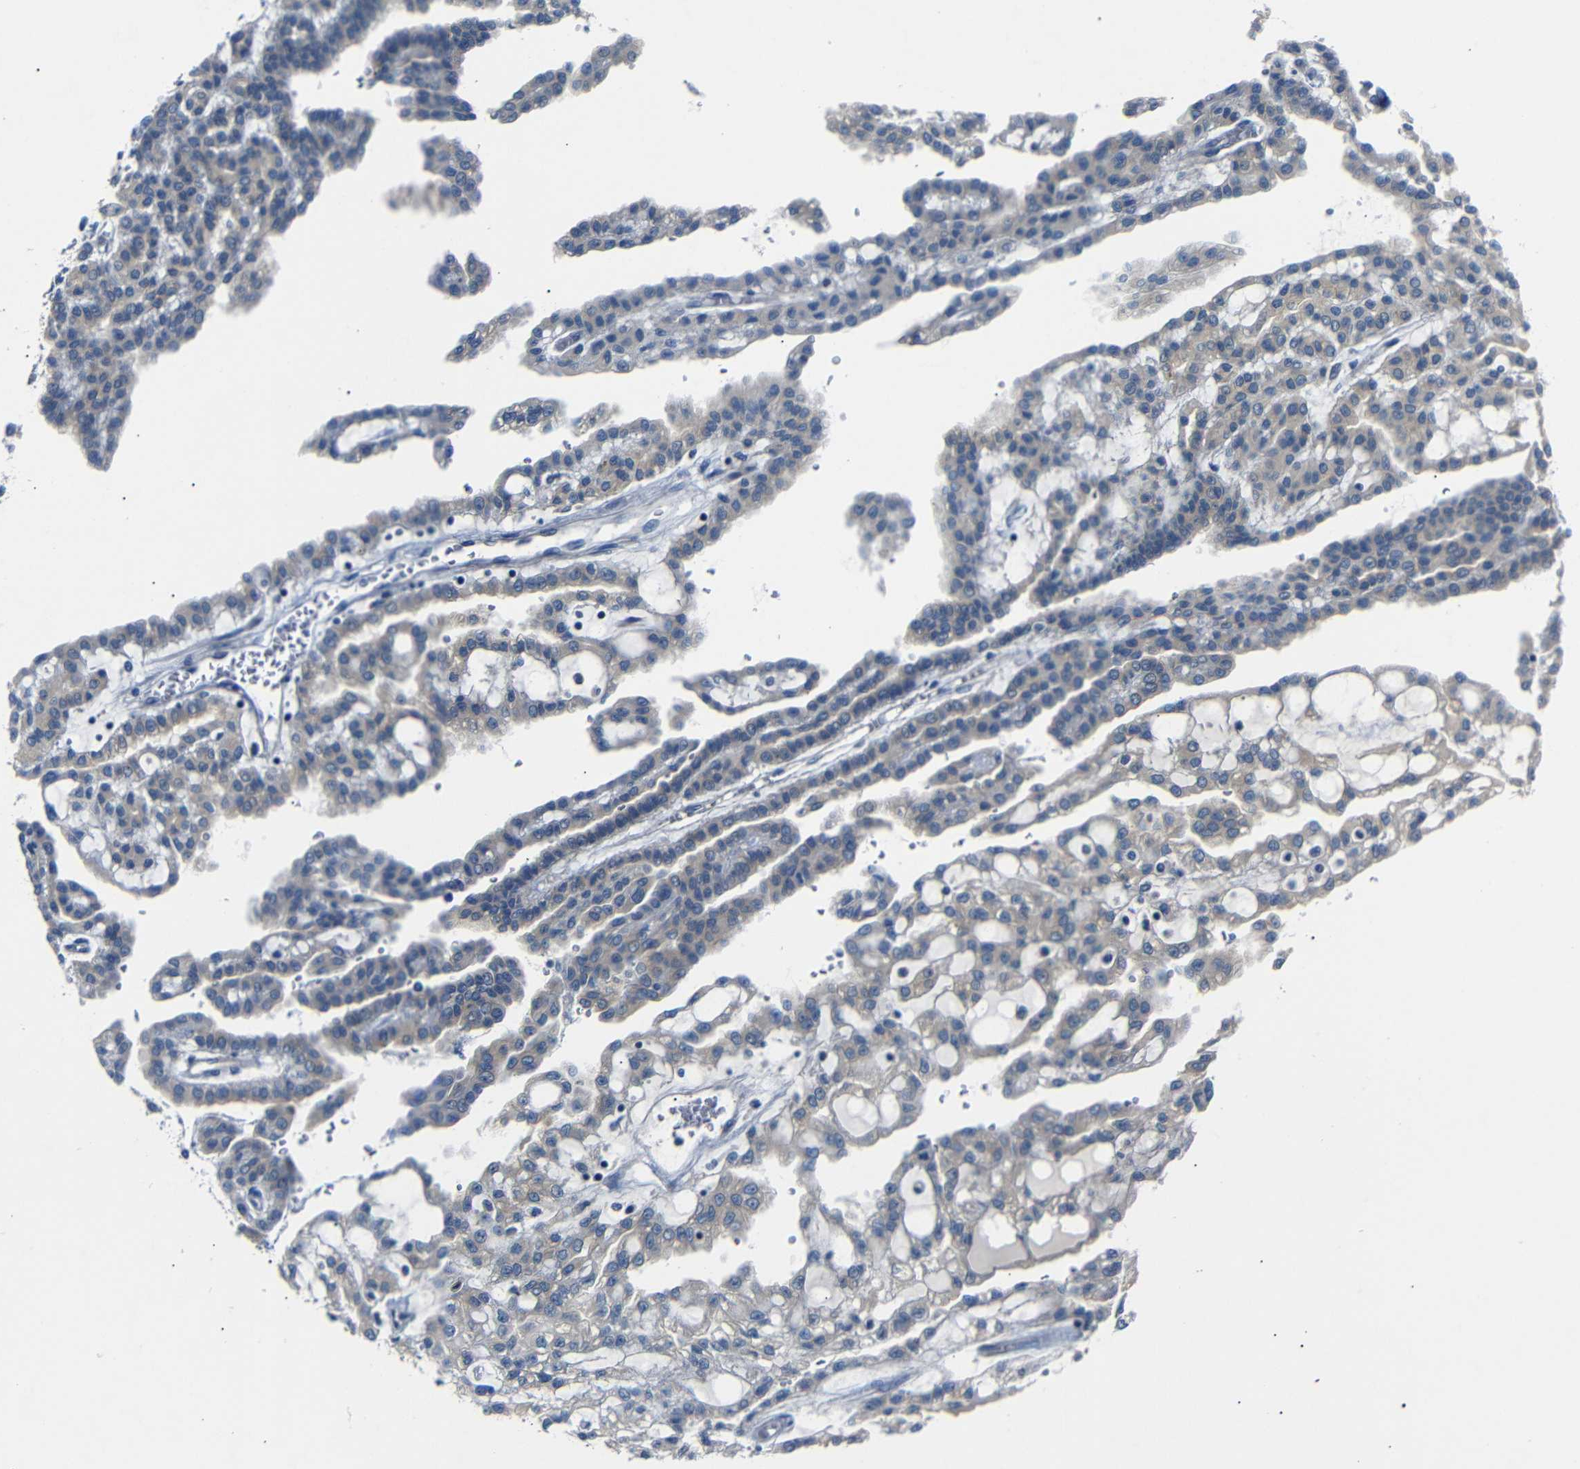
{"staining": {"intensity": "weak", "quantity": ">75%", "location": "cytoplasmic/membranous"}, "tissue": "renal cancer", "cell_type": "Tumor cells", "image_type": "cancer", "snomed": [{"axis": "morphology", "description": "Adenocarcinoma, NOS"}, {"axis": "topography", "description": "Kidney"}], "caption": "DAB (3,3'-diaminobenzidine) immunohistochemical staining of renal adenocarcinoma reveals weak cytoplasmic/membranous protein positivity in about >75% of tumor cells.", "gene": "DCP1A", "patient": {"sex": "male", "age": 63}}